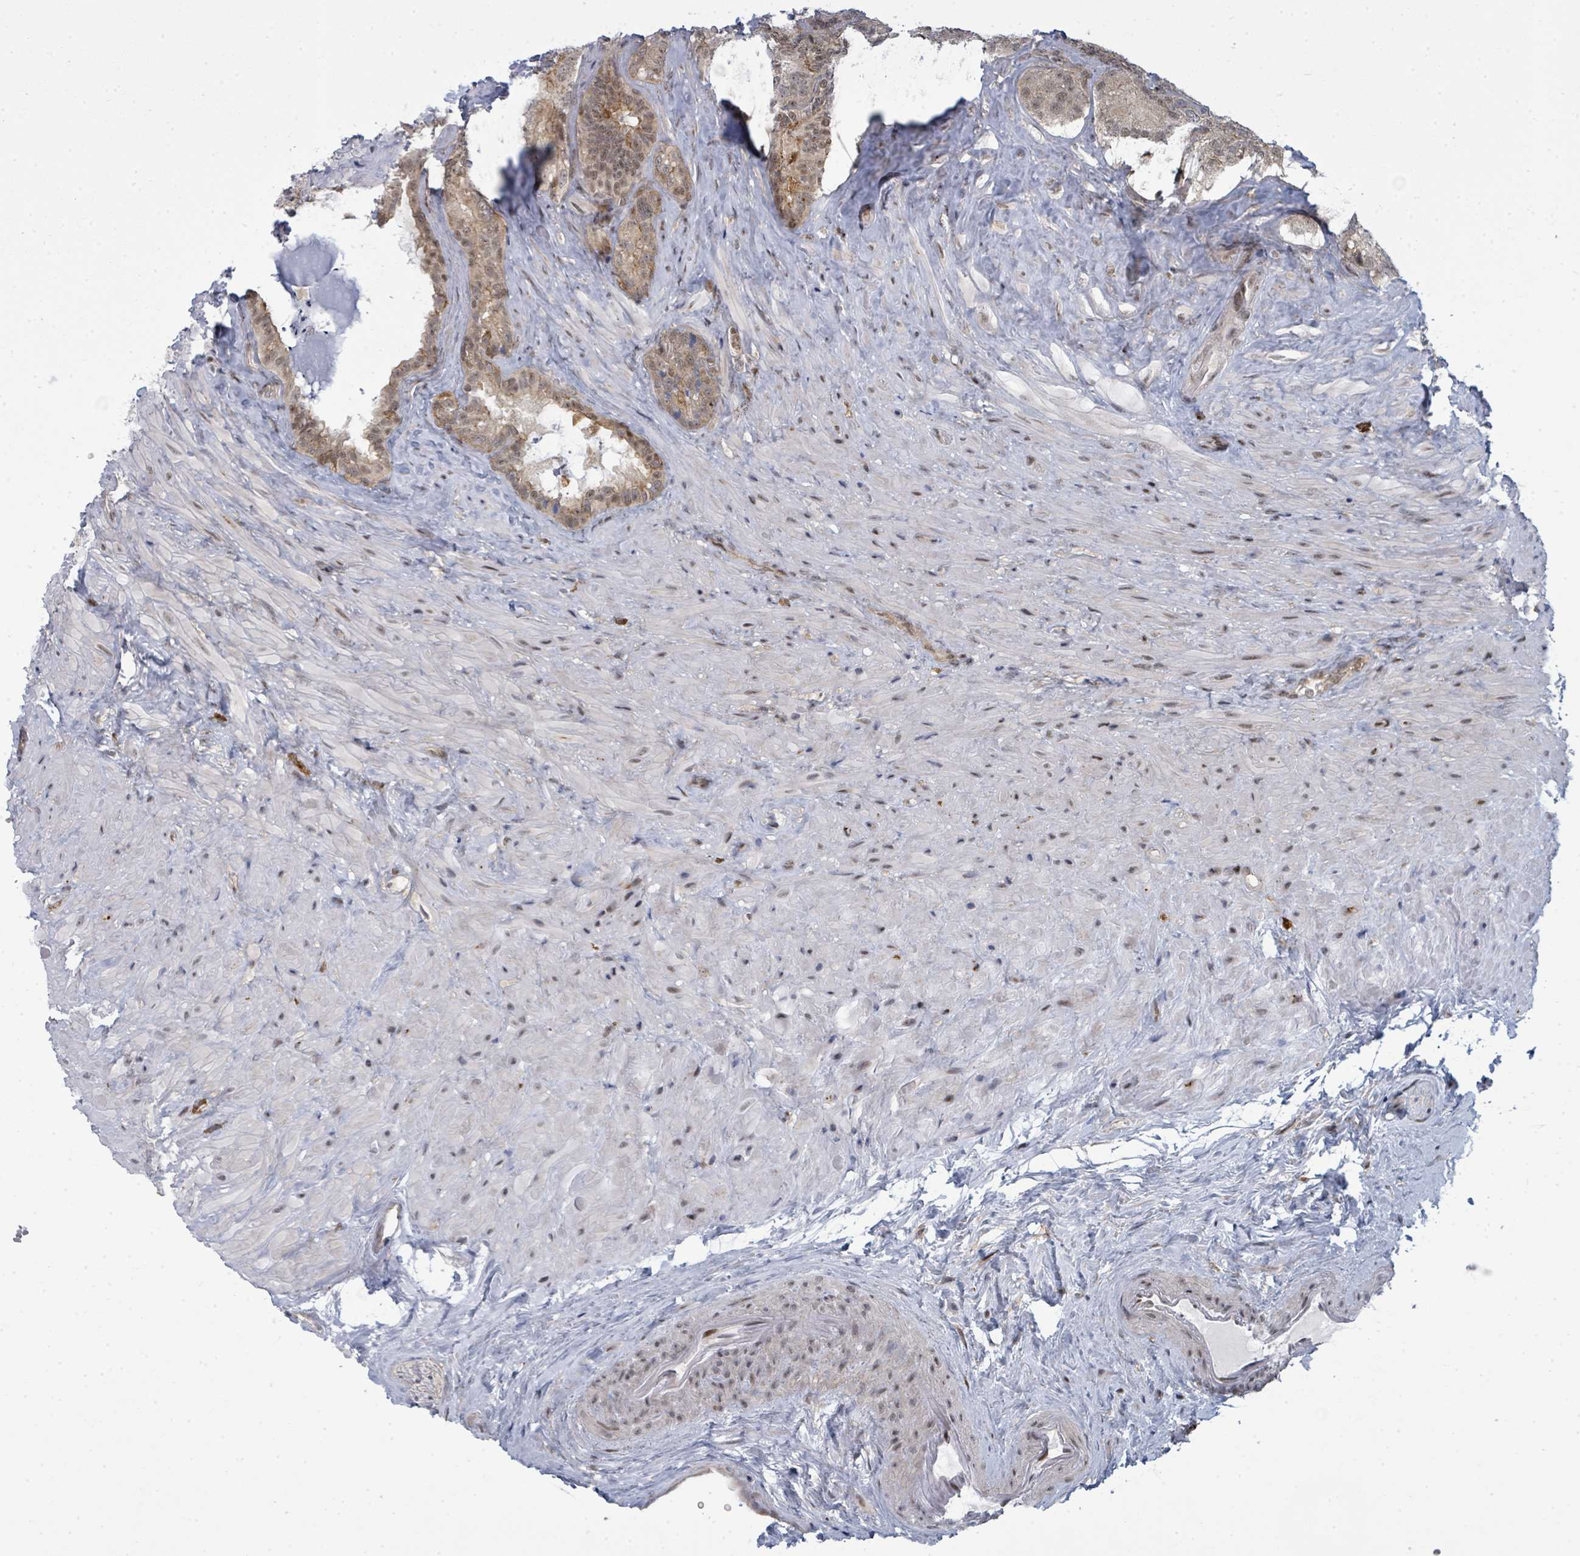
{"staining": {"intensity": "moderate", "quantity": "25%-75%", "location": "cytoplasmic/membranous,nuclear"}, "tissue": "seminal vesicle", "cell_type": "Glandular cells", "image_type": "normal", "snomed": [{"axis": "morphology", "description": "Normal tissue, NOS"}, {"axis": "topography", "description": "Seminal veicle"}], "caption": "IHC of unremarkable human seminal vesicle exhibits medium levels of moderate cytoplasmic/membranous,nuclear positivity in about 25%-75% of glandular cells.", "gene": "PSMG2", "patient": {"sex": "male", "age": 62}}